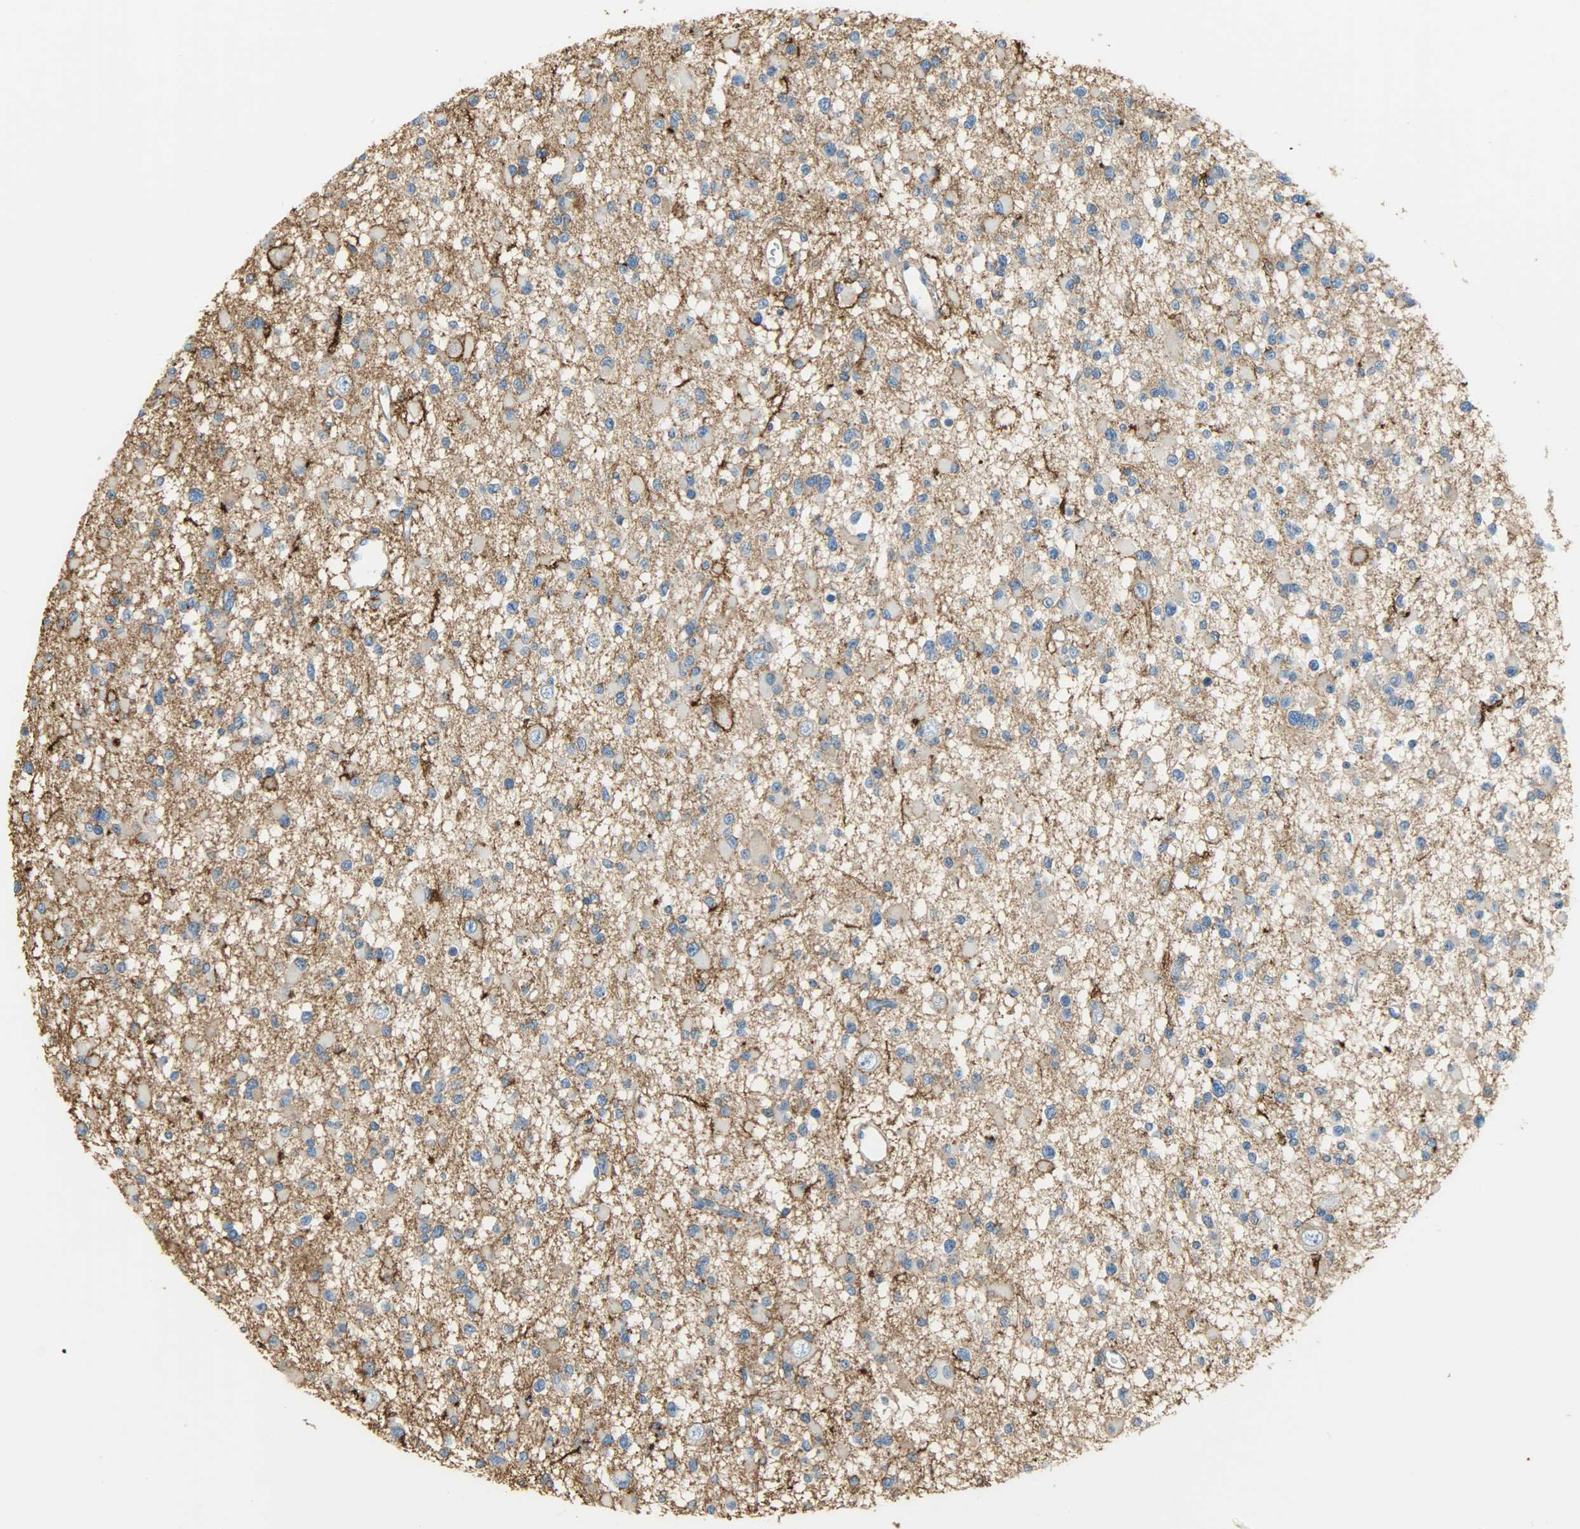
{"staining": {"intensity": "negative", "quantity": "none", "location": "none"}, "tissue": "glioma", "cell_type": "Tumor cells", "image_type": "cancer", "snomed": [{"axis": "morphology", "description": "Glioma, malignant, Low grade"}, {"axis": "topography", "description": "Brain"}], "caption": "Glioma was stained to show a protein in brown. There is no significant staining in tumor cells. The staining is performed using DAB brown chromogen with nuclei counter-stained in using hematoxylin.", "gene": "ANXA6", "patient": {"sex": "female", "age": 22}}